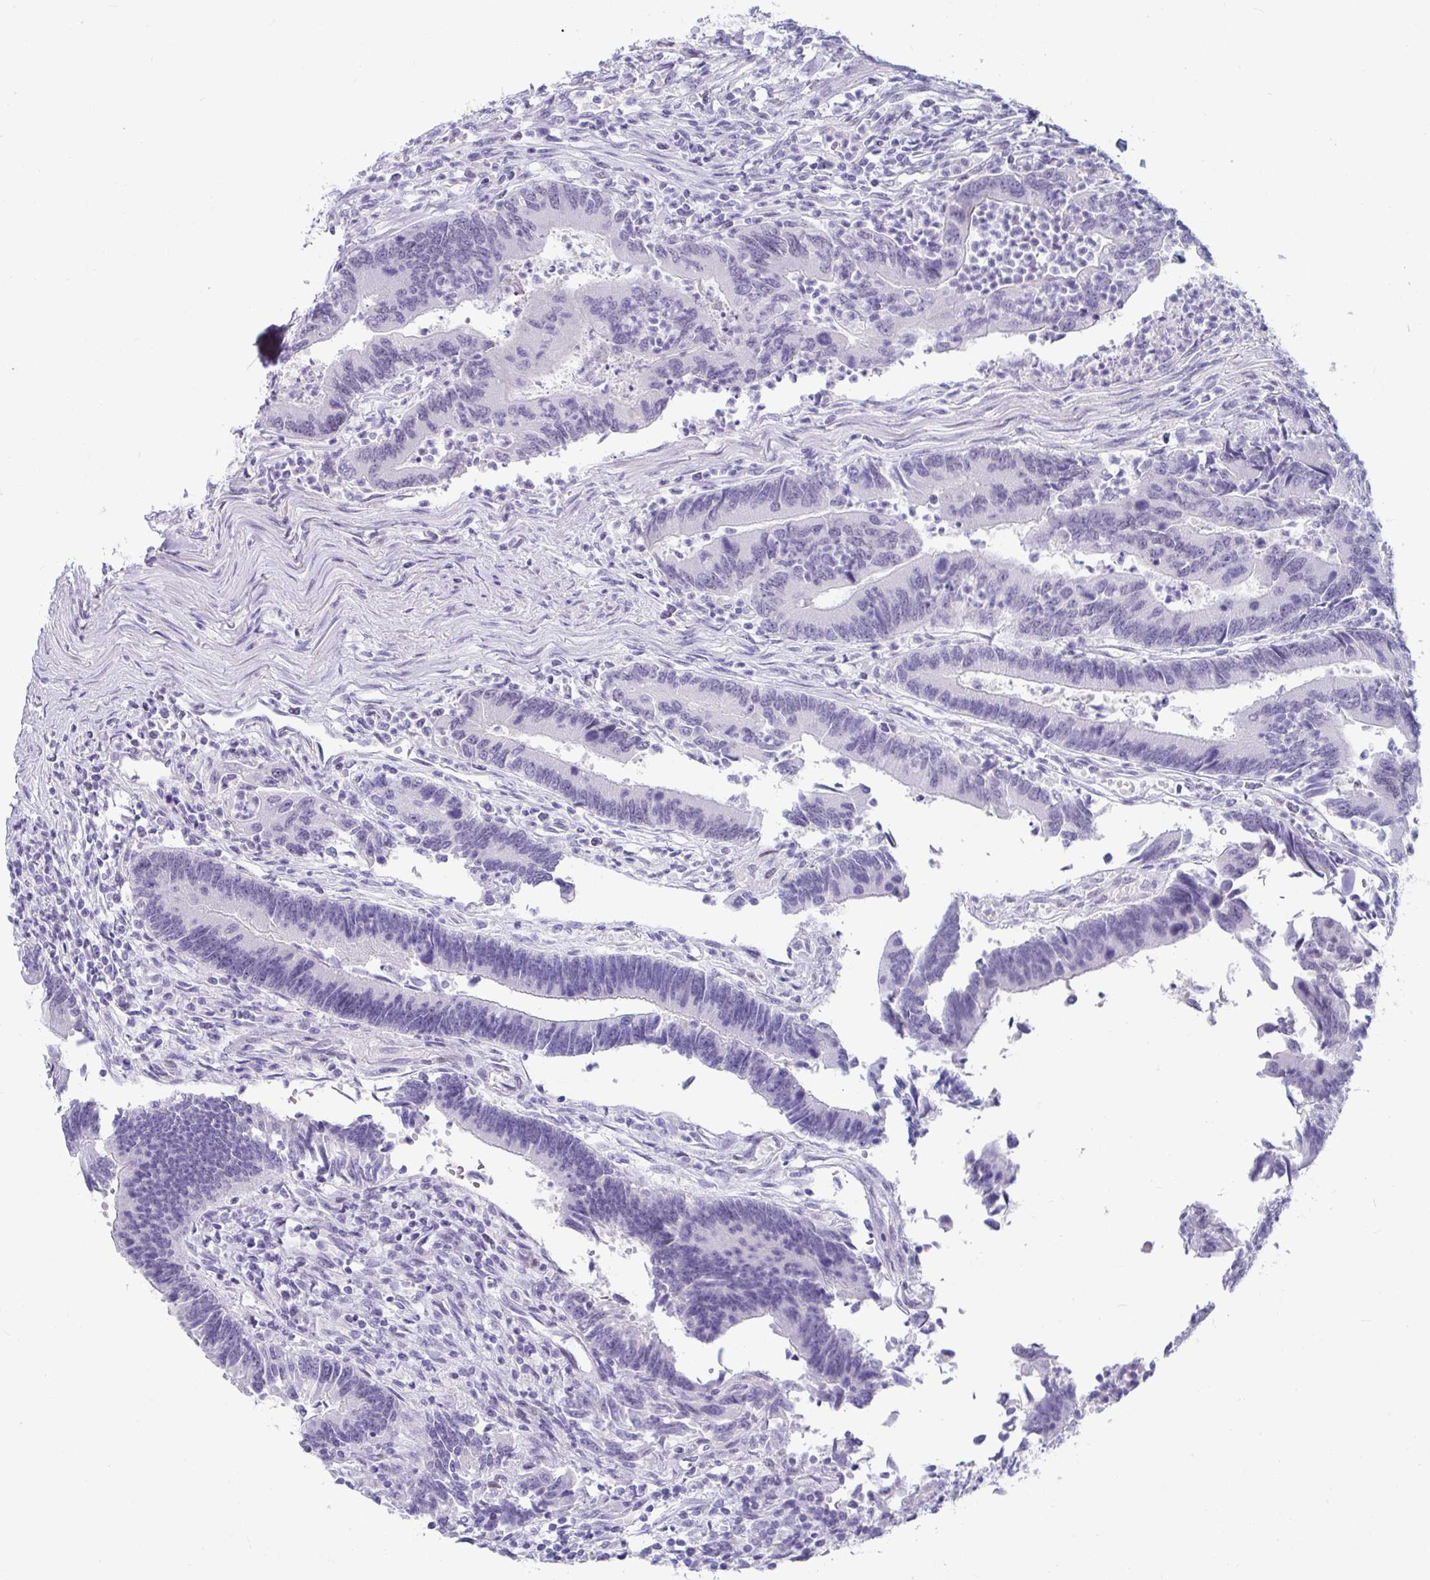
{"staining": {"intensity": "negative", "quantity": "none", "location": "none"}, "tissue": "colorectal cancer", "cell_type": "Tumor cells", "image_type": "cancer", "snomed": [{"axis": "morphology", "description": "Adenocarcinoma, NOS"}, {"axis": "topography", "description": "Colon"}], "caption": "A micrograph of adenocarcinoma (colorectal) stained for a protein shows no brown staining in tumor cells.", "gene": "NPY", "patient": {"sex": "female", "age": 67}}